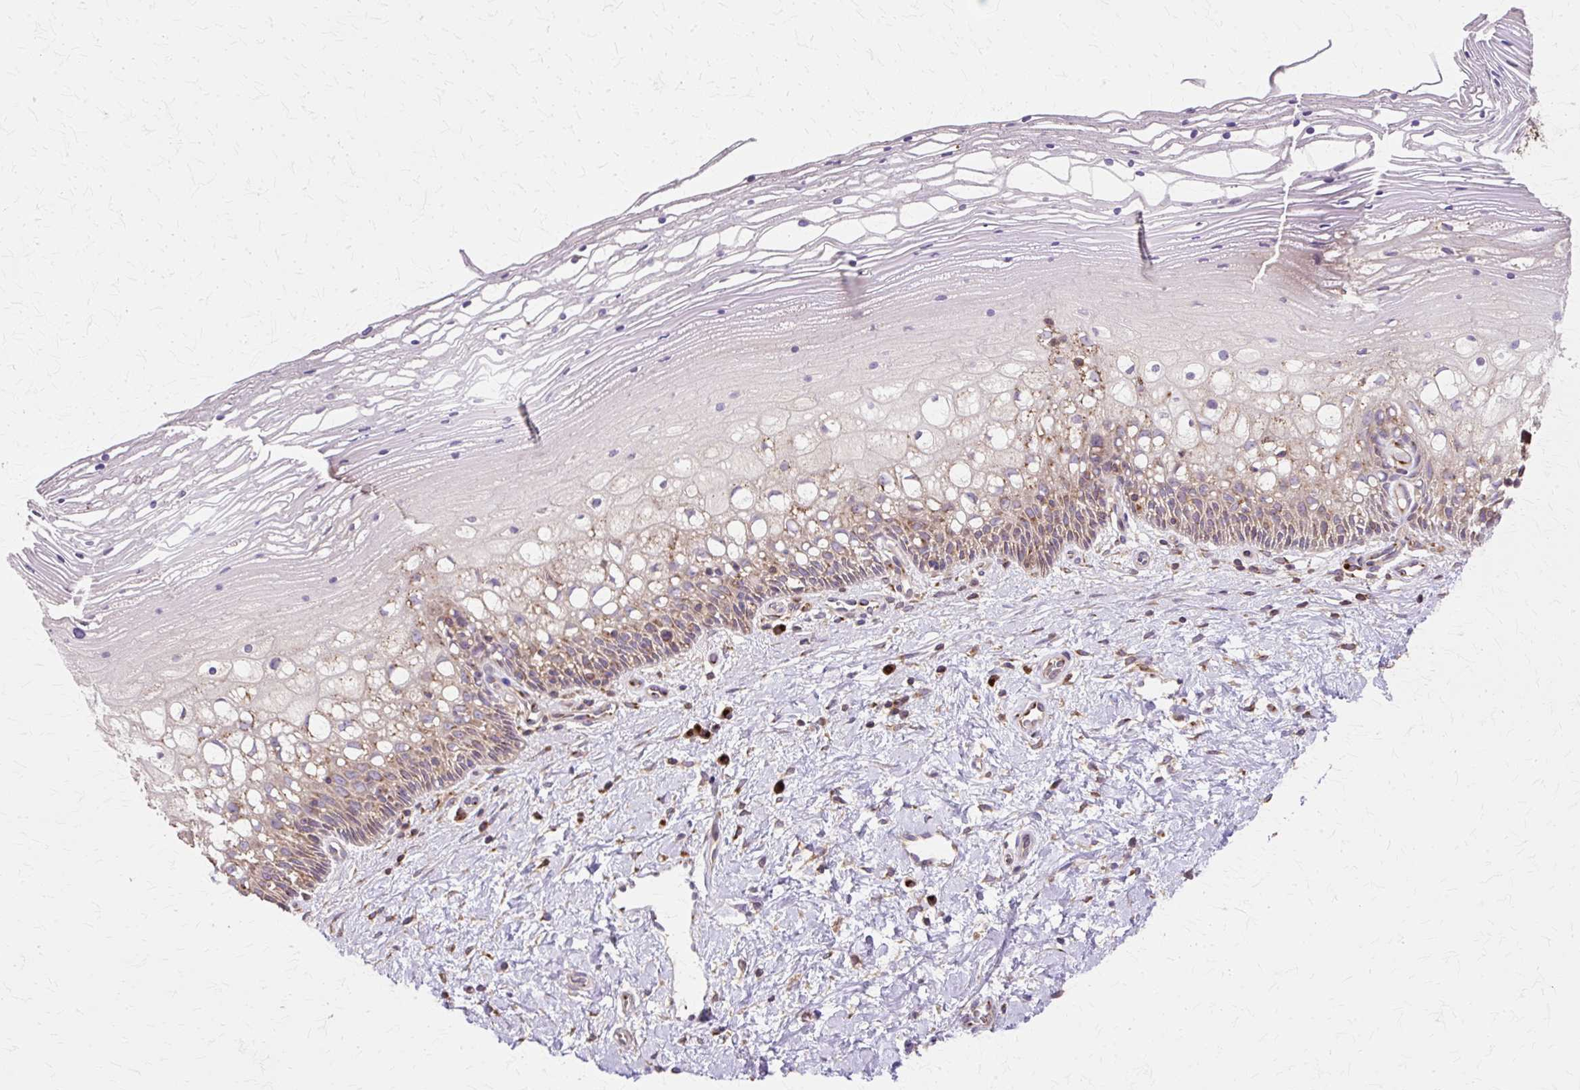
{"staining": {"intensity": "strong", "quantity": "25%-75%", "location": "cytoplasmic/membranous"}, "tissue": "cervix", "cell_type": "Glandular cells", "image_type": "normal", "snomed": [{"axis": "morphology", "description": "Normal tissue, NOS"}, {"axis": "topography", "description": "Cervix"}], "caption": "This histopathology image demonstrates immunohistochemistry (IHC) staining of benign human cervix, with high strong cytoplasmic/membranous positivity in approximately 25%-75% of glandular cells.", "gene": "COPB1", "patient": {"sex": "female", "age": 36}}